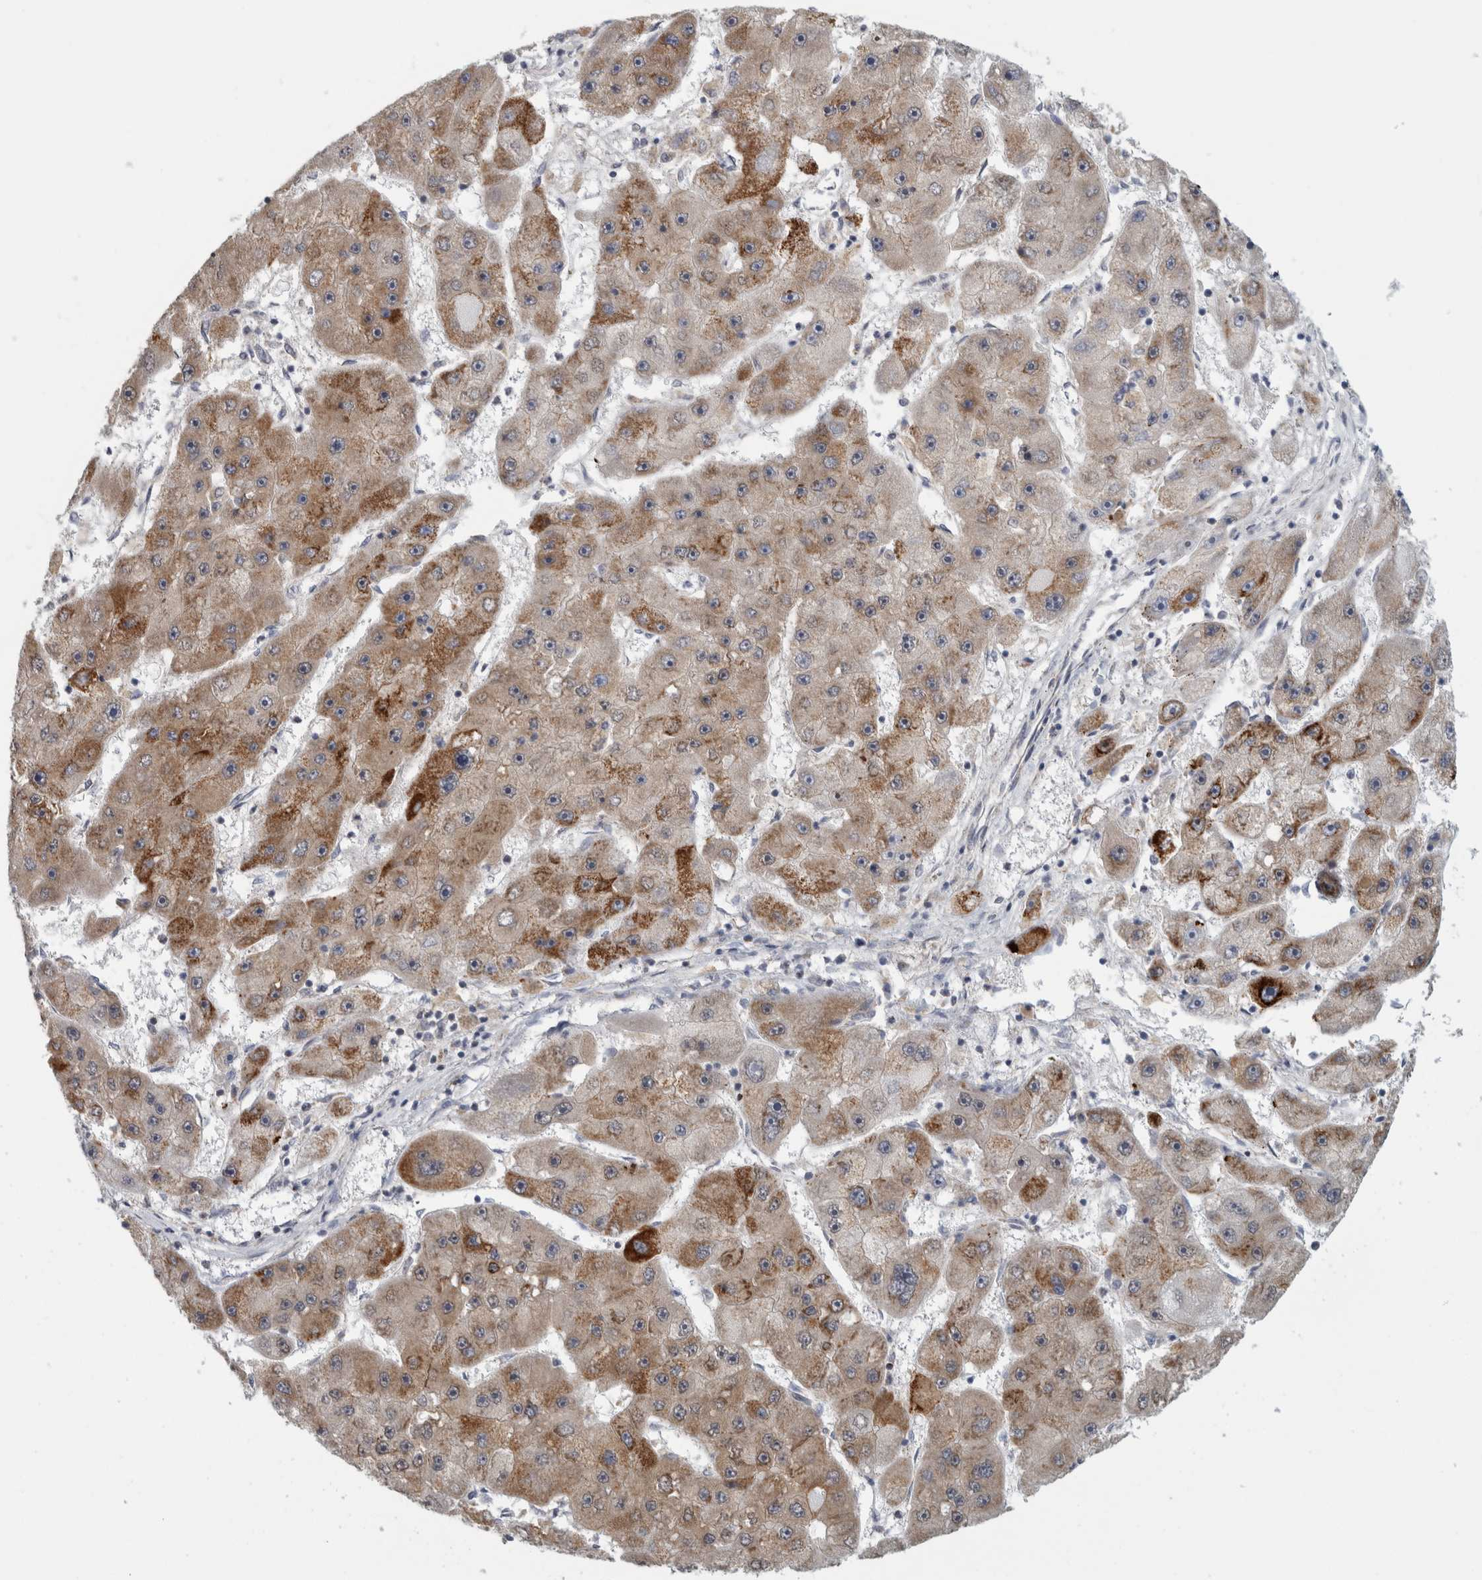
{"staining": {"intensity": "moderate", "quantity": ">75%", "location": "cytoplasmic/membranous"}, "tissue": "liver cancer", "cell_type": "Tumor cells", "image_type": "cancer", "snomed": [{"axis": "morphology", "description": "Carcinoma, Hepatocellular, NOS"}, {"axis": "topography", "description": "Liver"}], "caption": "The immunohistochemical stain labels moderate cytoplasmic/membranous positivity in tumor cells of liver cancer tissue.", "gene": "RAB18", "patient": {"sex": "female", "age": 61}}